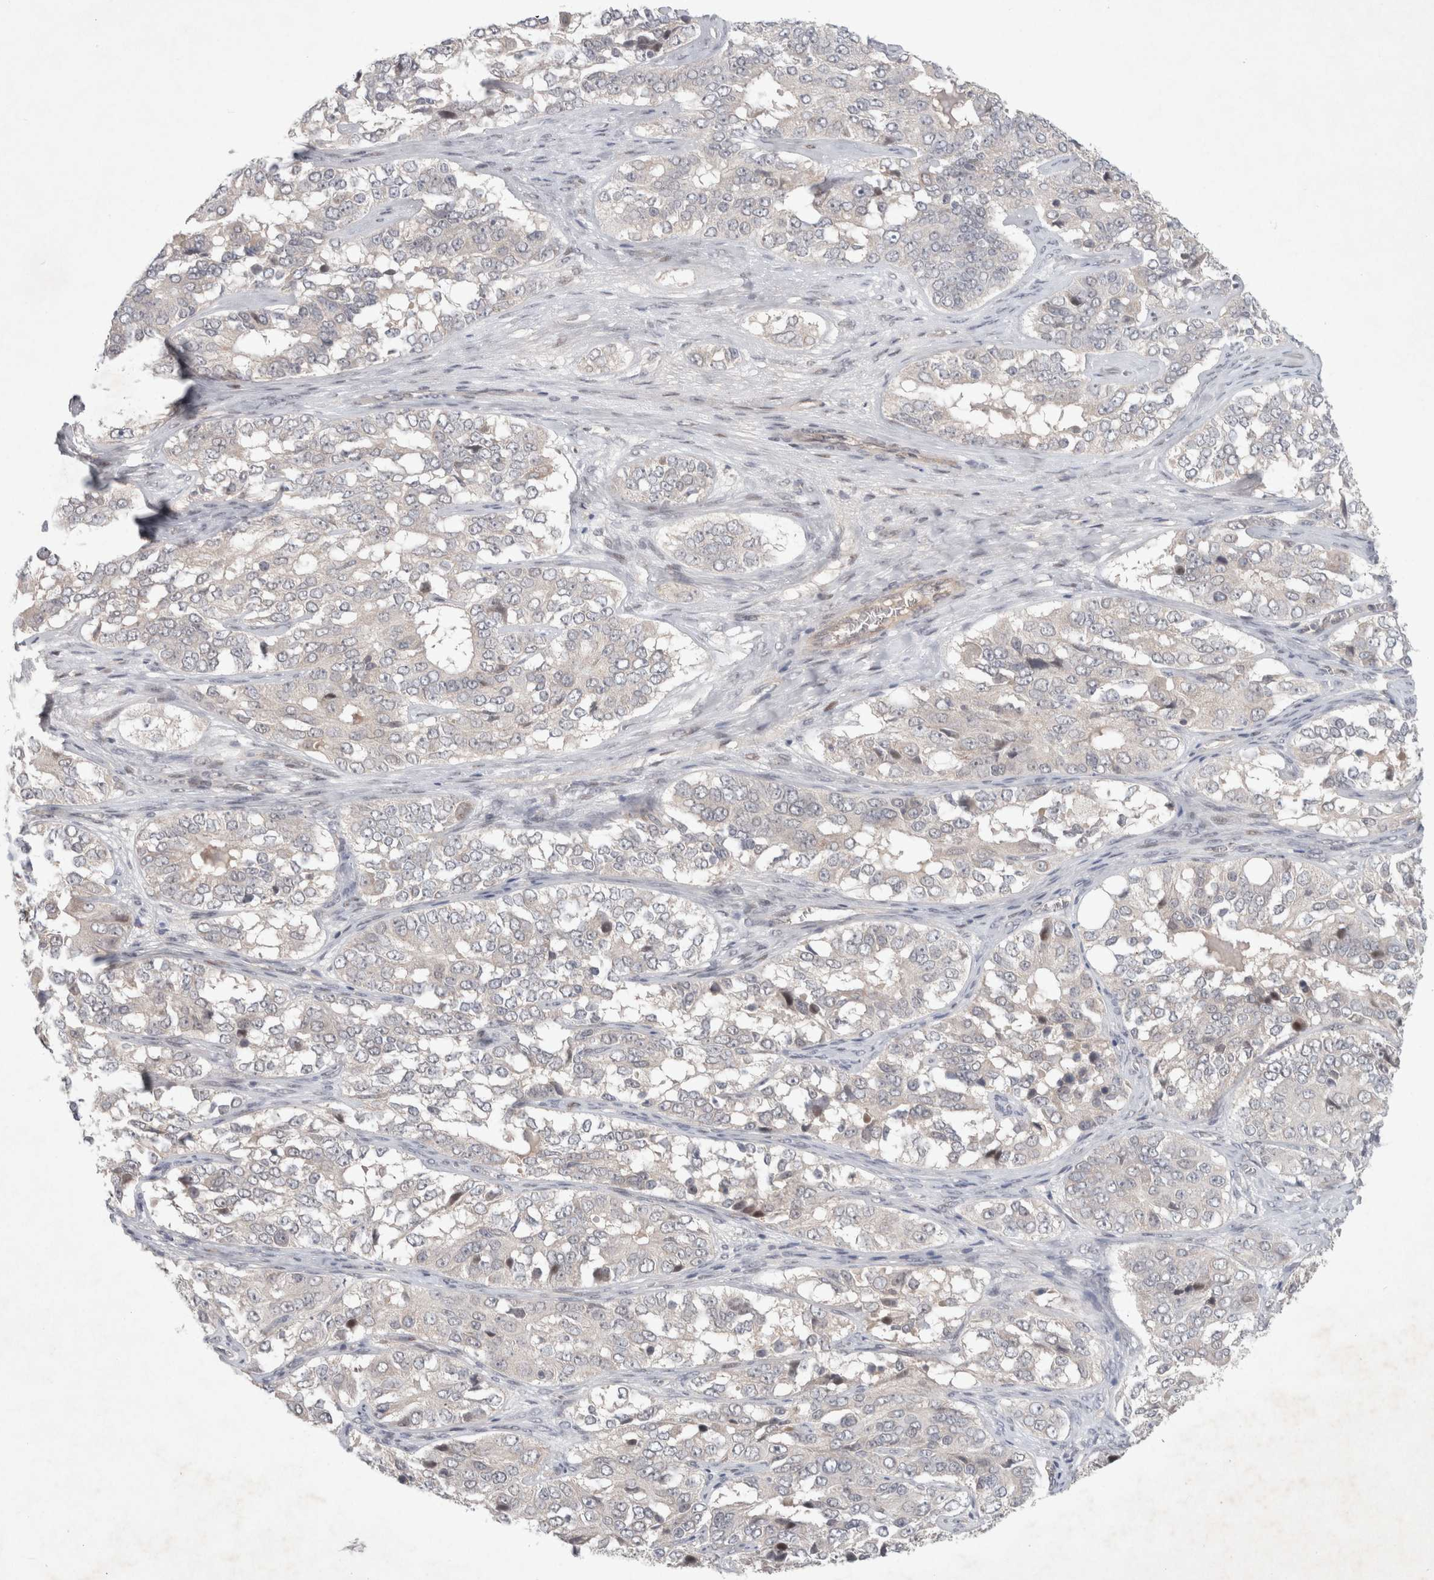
{"staining": {"intensity": "negative", "quantity": "none", "location": "none"}, "tissue": "ovarian cancer", "cell_type": "Tumor cells", "image_type": "cancer", "snomed": [{"axis": "morphology", "description": "Carcinoma, endometroid"}, {"axis": "topography", "description": "Ovary"}], "caption": "This is an immunohistochemistry micrograph of human endometroid carcinoma (ovarian). There is no positivity in tumor cells.", "gene": "RASAL2", "patient": {"sex": "female", "age": 51}}